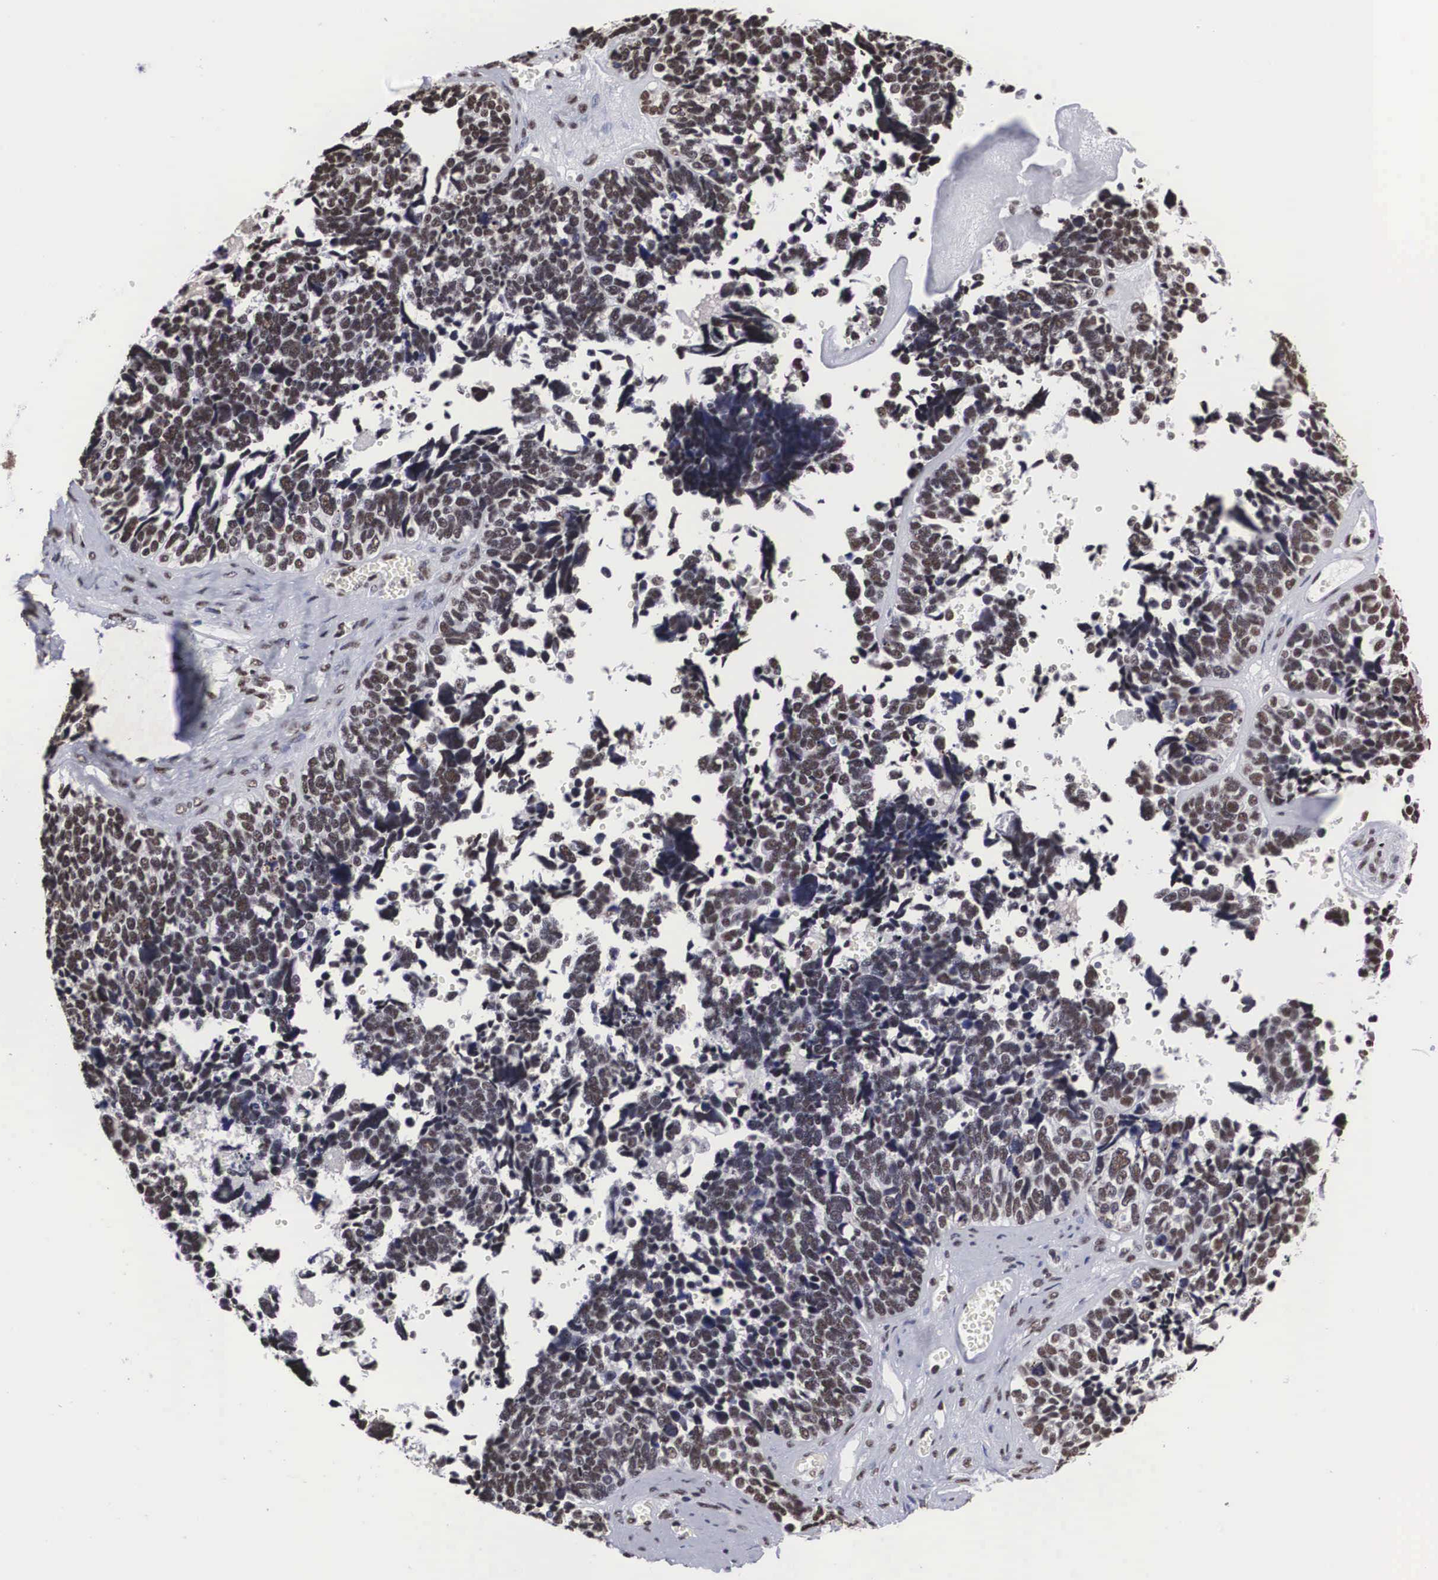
{"staining": {"intensity": "strong", "quantity": ">75%", "location": "nuclear"}, "tissue": "ovarian cancer", "cell_type": "Tumor cells", "image_type": "cancer", "snomed": [{"axis": "morphology", "description": "Cystadenocarcinoma, serous, NOS"}, {"axis": "topography", "description": "Ovary"}], "caption": "This histopathology image shows ovarian serous cystadenocarcinoma stained with immunohistochemistry to label a protein in brown. The nuclear of tumor cells show strong positivity for the protein. Nuclei are counter-stained blue.", "gene": "ACIN1", "patient": {"sex": "female", "age": 77}}